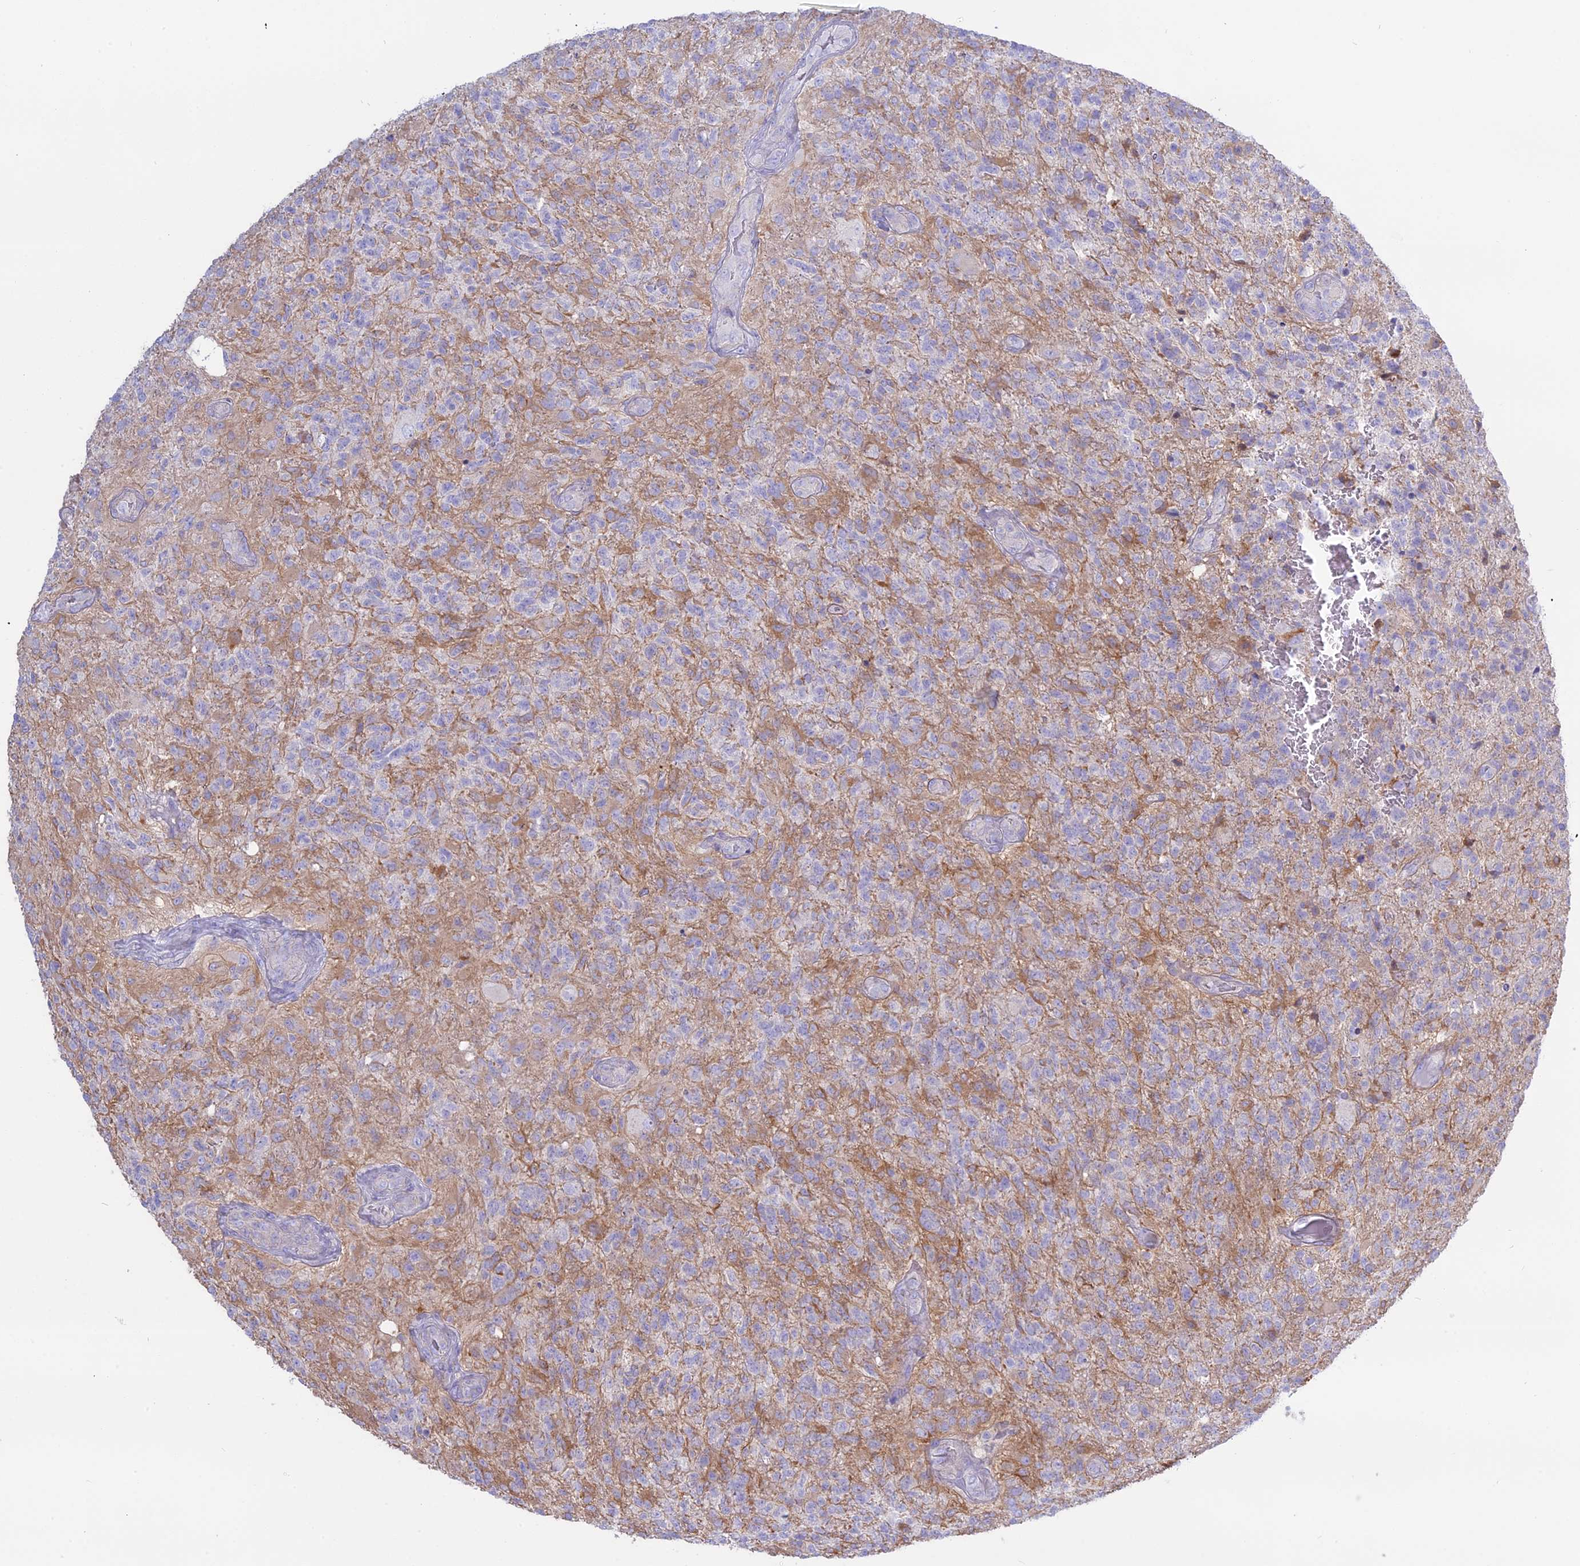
{"staining": {"intensity": "negative", "quantity": "none", "location": "none"}, "tissue": "glioma", "cell_type": "Tumor cells", "image_type": "cancer", "snomed": [{"axis": "morphology", "description": "Glioma, malignant, High grade"}, {"axis": "topography", "description": "Brain"}], "caption": "Immunohistochemistry image of human glioma stained for a protein (brown), which demonstrates no staining in tumor cells.", "gene": "AHCYL1", "patient": {"sex": "male", "age": 56}}